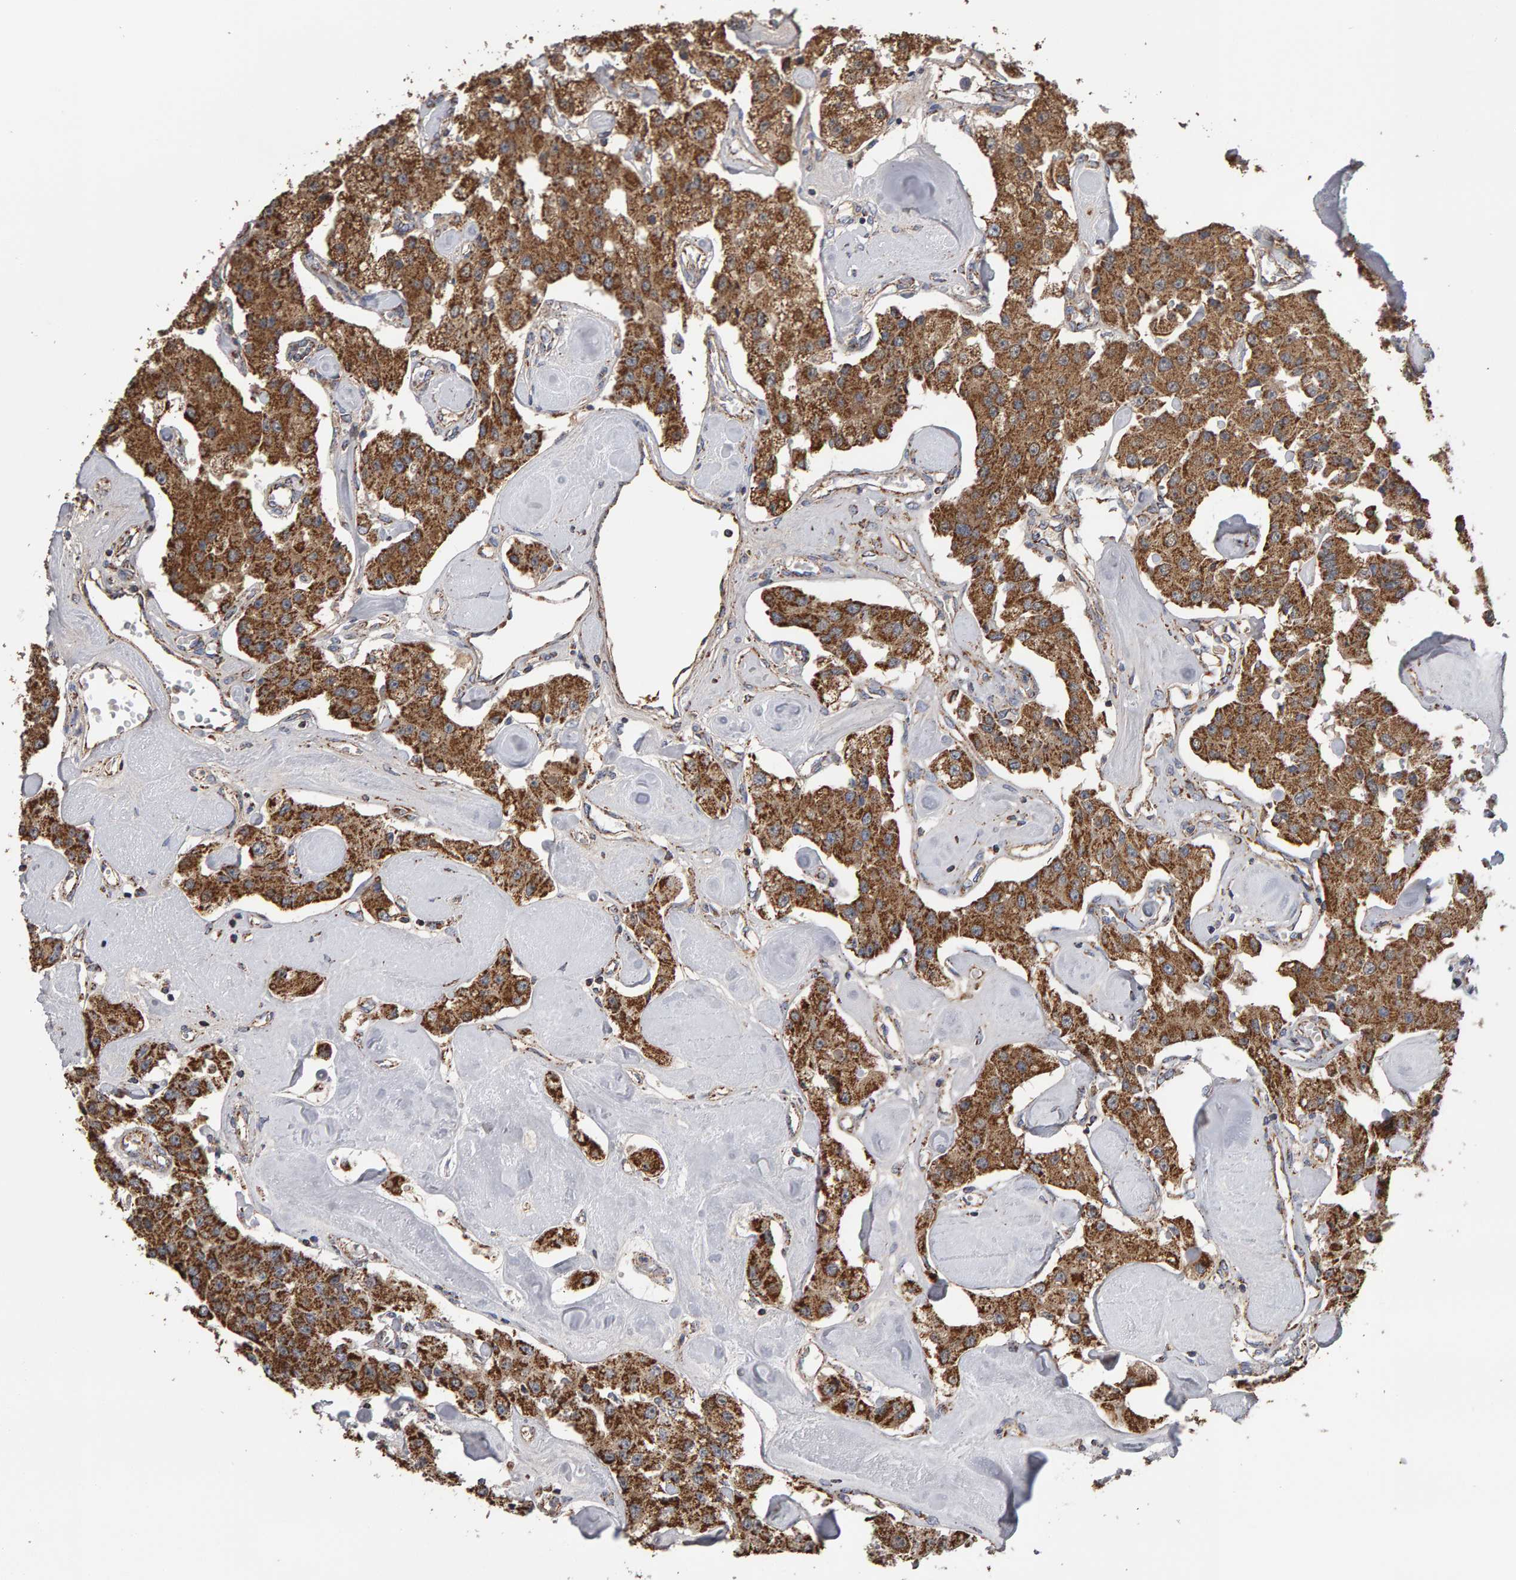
{"staining": {"intensity": "moderate", "quantity": ">75%", "location": "cytoplasmic/membranous"}, "tissue": "carcinoid", "cell_type": "Tumor cells", "image_type": "cancer", "snomed": [{"axis": "morphology", "description": "Carcinoid, malignant, NOS"}, {"axis": "topography", "description": "Pancreas"}], "caption": "Protein expression analysis of human malignant carcinoid reveals moderate cytoplasmic/membranous expression in about >75% of tumor cells.", "gene": "TOM1L1", "patient": {"sex": "male", "age": 41}}